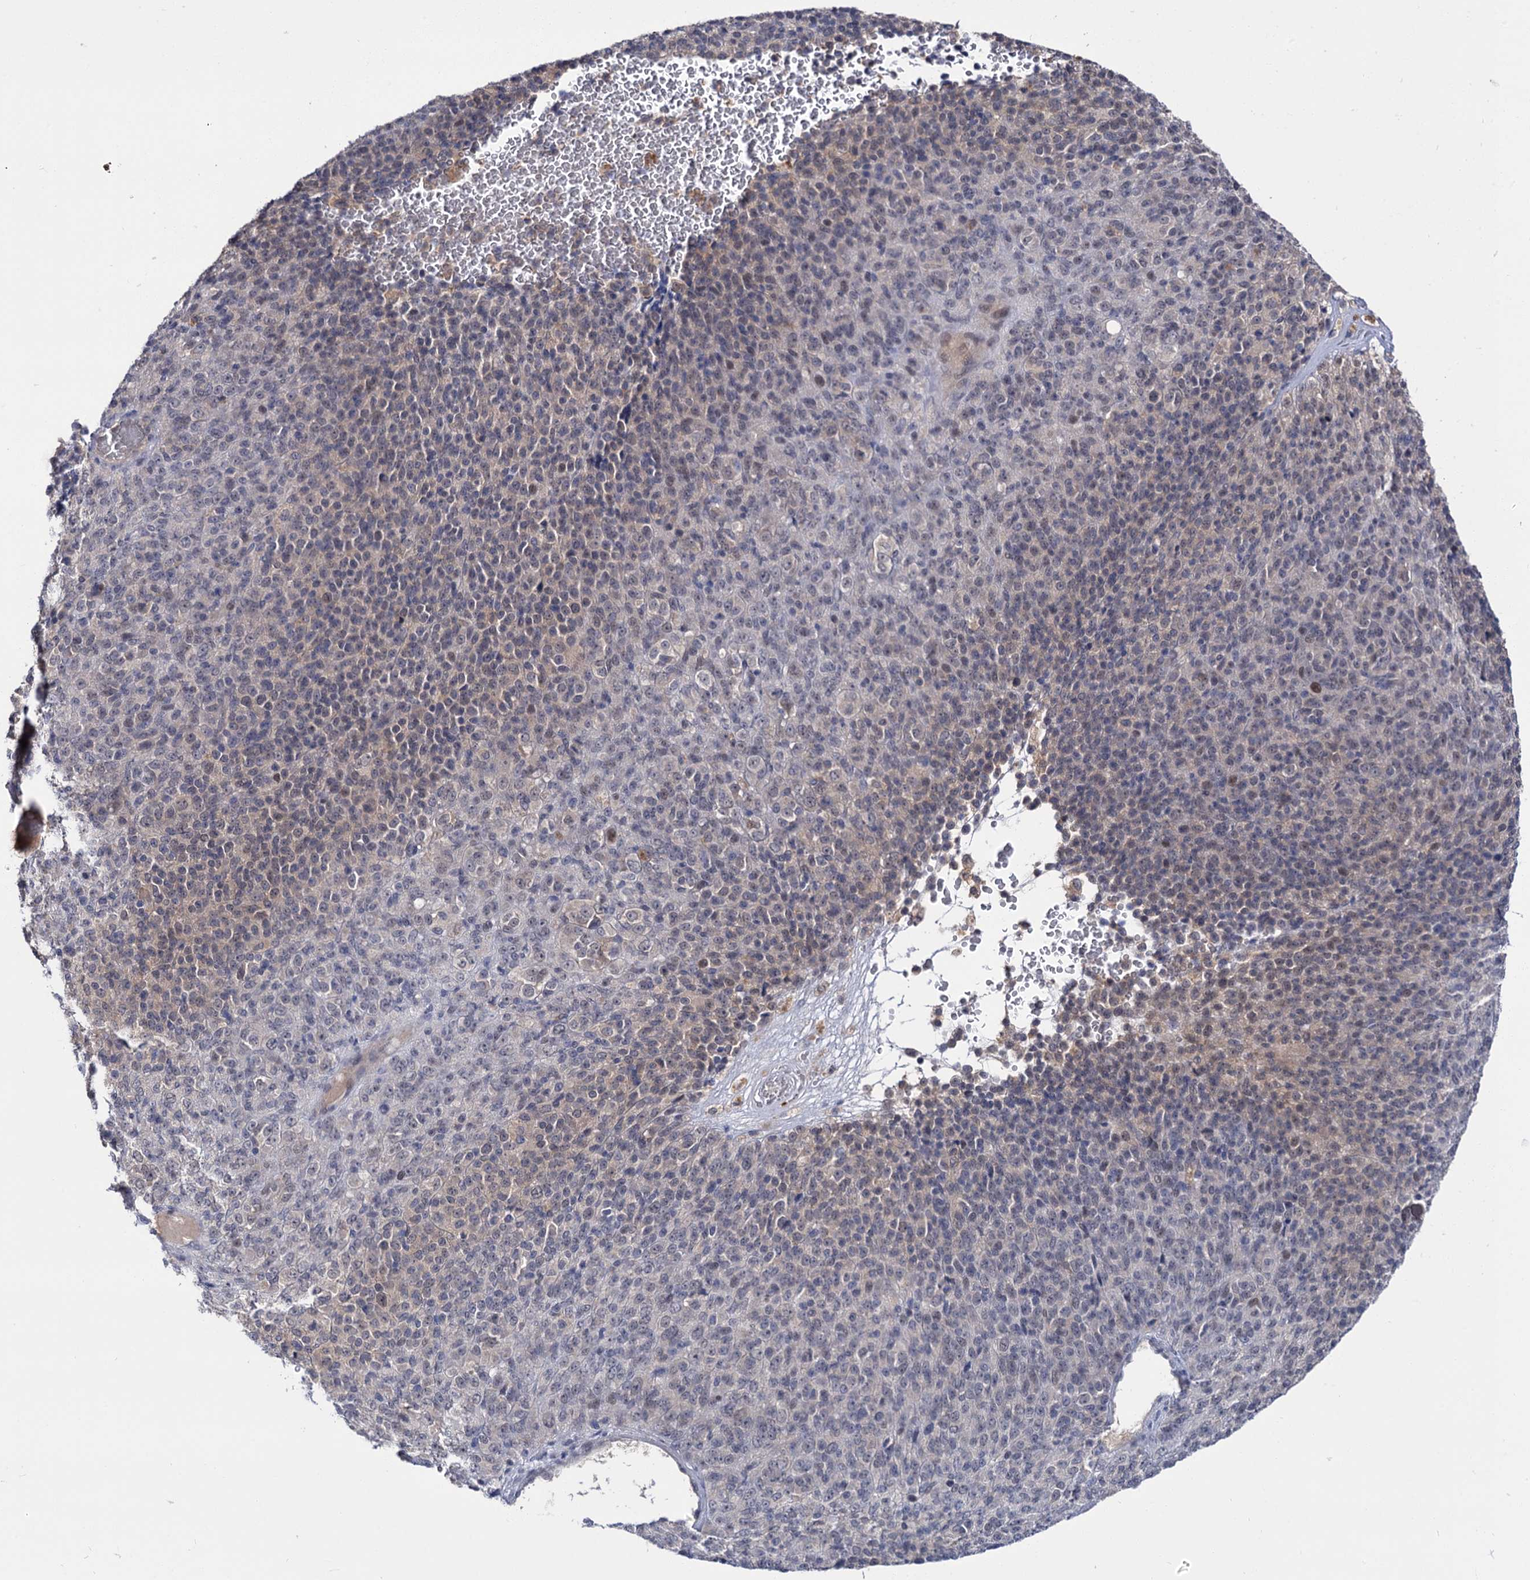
{"staining": {"intensity": "negative", "quantity": "none", "location": "none"}, "tissue": "melanoma", "cell_type": "Tumor cells", "image_type": "cancer", "snomed": [{"axis": "morphology", "description": "Malignant melanoma, Metastatic site"}, {"axis": "topography", "description": "Brain"}], "caption": "IHC micrograph of neoplastic tissue: malignant melanoma (metastatic site) stained with DAB (3,3'-diaminobenzidine) demonstrates no significant protein expression in tumor cells. (DAB immunohistochemistry (IHC) with hematoxylin counter stain).", "gene": "NEK10", "patient": {"sex": "female", "age": 56}}